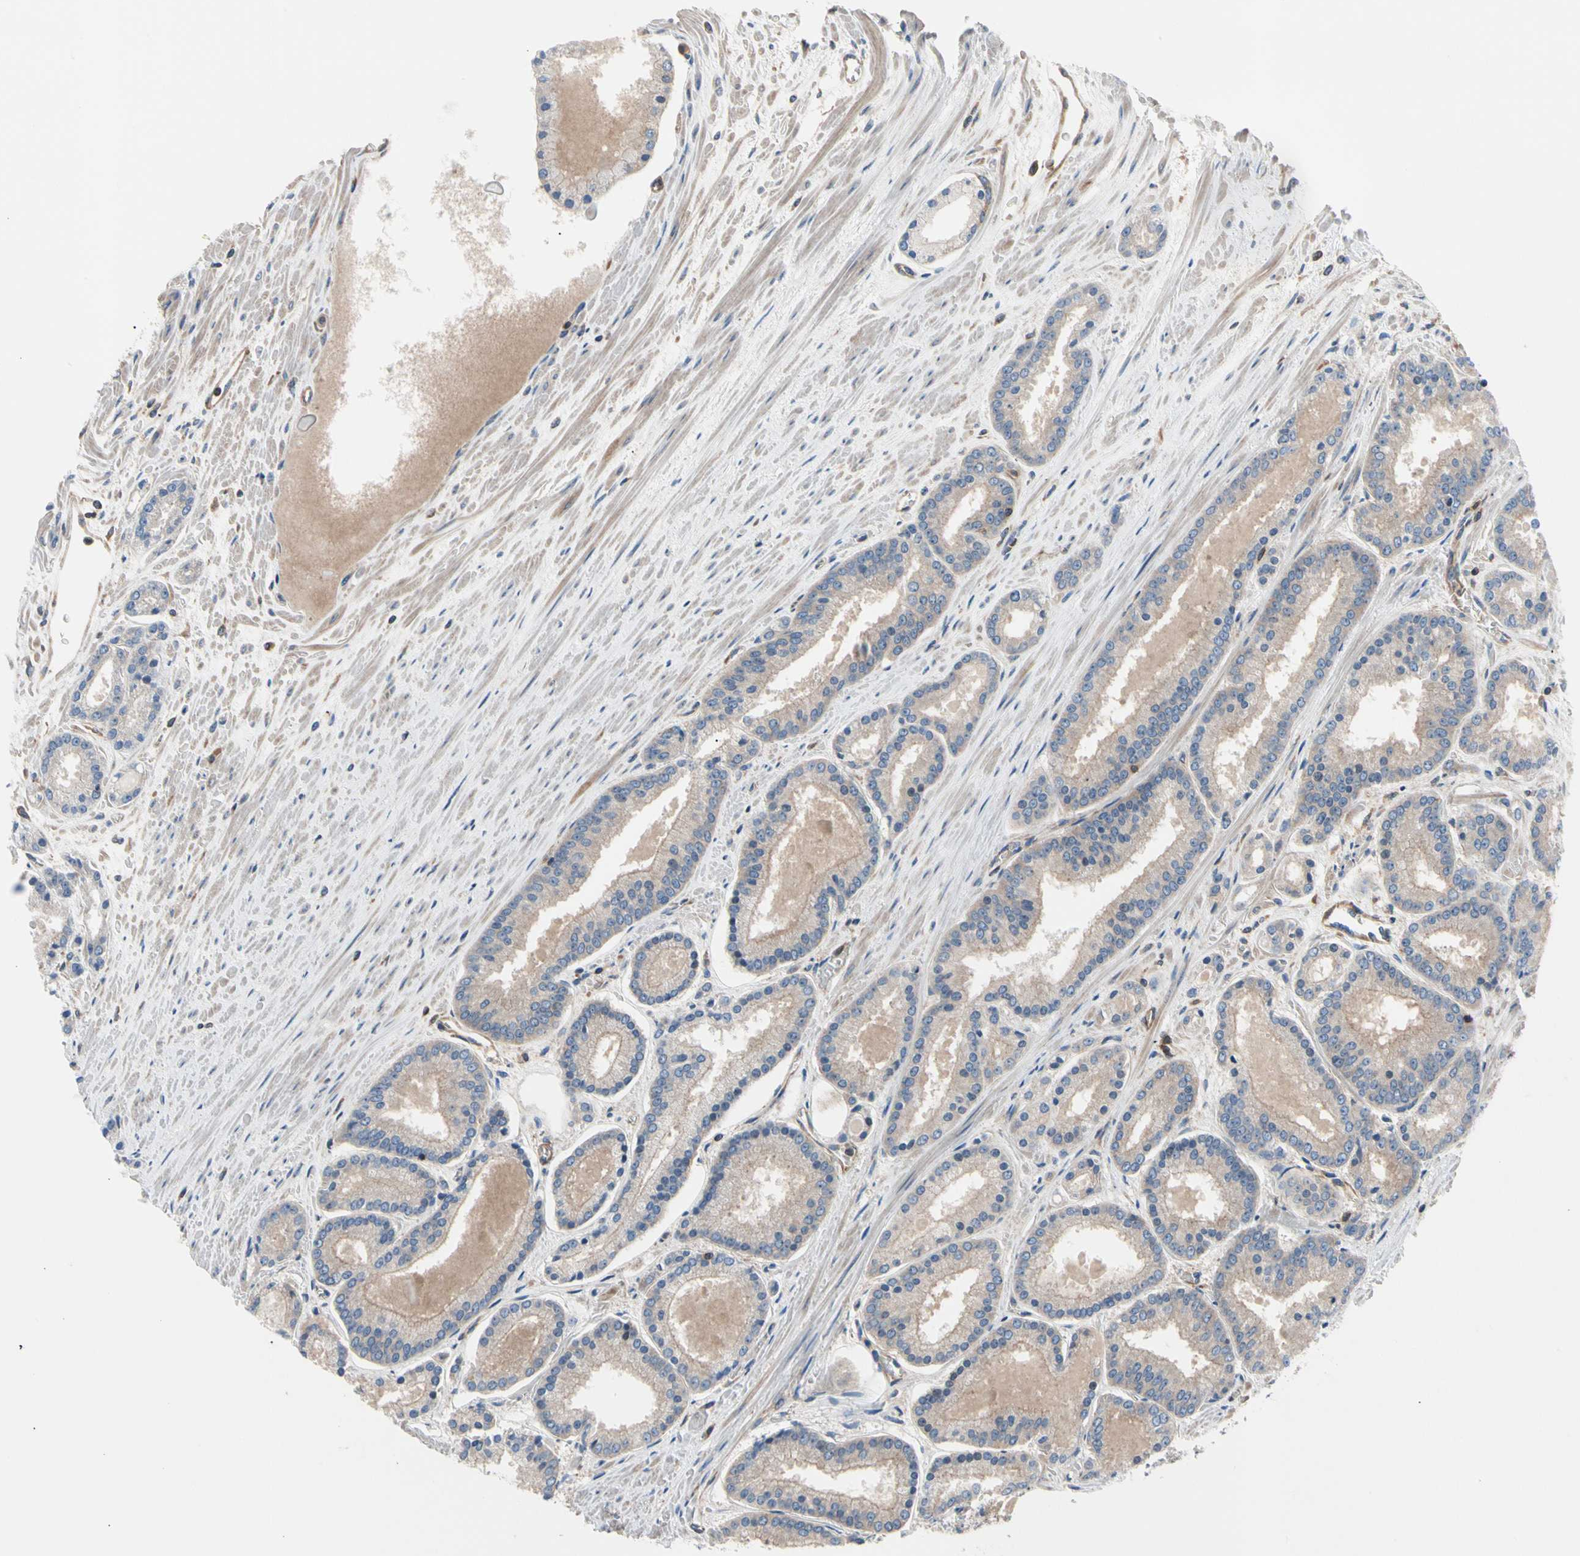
{"staining": {"intensity": "weak", "quantity": ">75%", "location": "cytoplasmic/membranous"}, "tissue": "prostate cancer", "cell_type": "Tumor cells", "image_type": "cancer", "snomed": [{"axis": "morphology", "description": "Adenocarcinoma, Low grade"}, {"axis": "topography", "description": "Prostate"}], "caption": "Tumor cells display weak cytoplasmic/membranous positivity in approximately >75% of cells in prostate cancer (adenocarcinoma (low-grade)). (DAB IHC, brown staining for protein, blue staining for nuclei).", "gene": "ROCK1", "patient": {"sex": "male", "age": 59}}